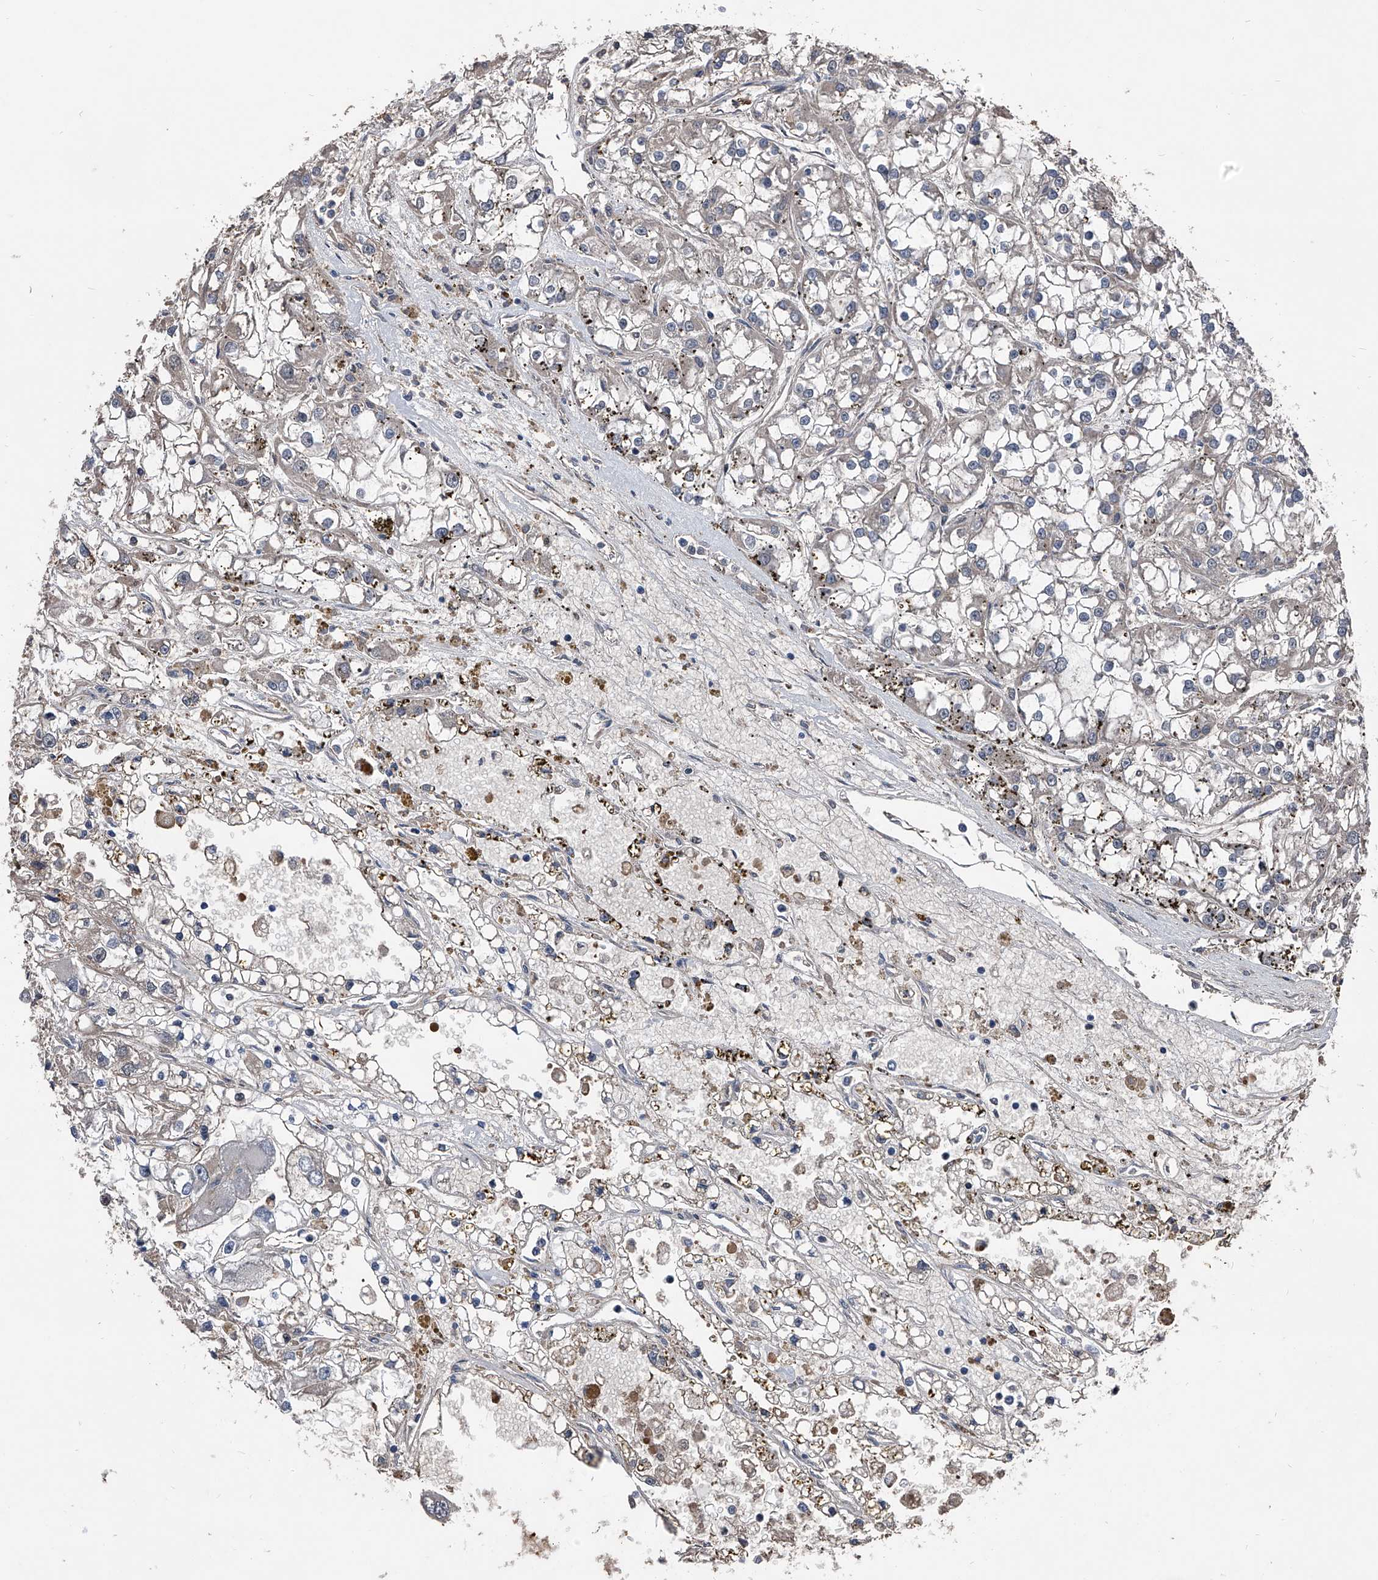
{"staining": {"intensity": "negative", "quantity": "none", "location": "none"}, "tissue": "renal cancer", "cell_type": "Tumor cells", "image_type": "cancer", "snomed": [{"axis": "morphology", "description": "Adenocarcinoma, NOS"}, {"axis": "topography", "description": "Kidney"}], "caption": "A high-resolution image shows immunohistochemistry (IHC) staining of renal cancer, which reveals no significant expression in tumor cells.", "gene": "KIF13A", "patient": {"sex": "female", "age": 52}}